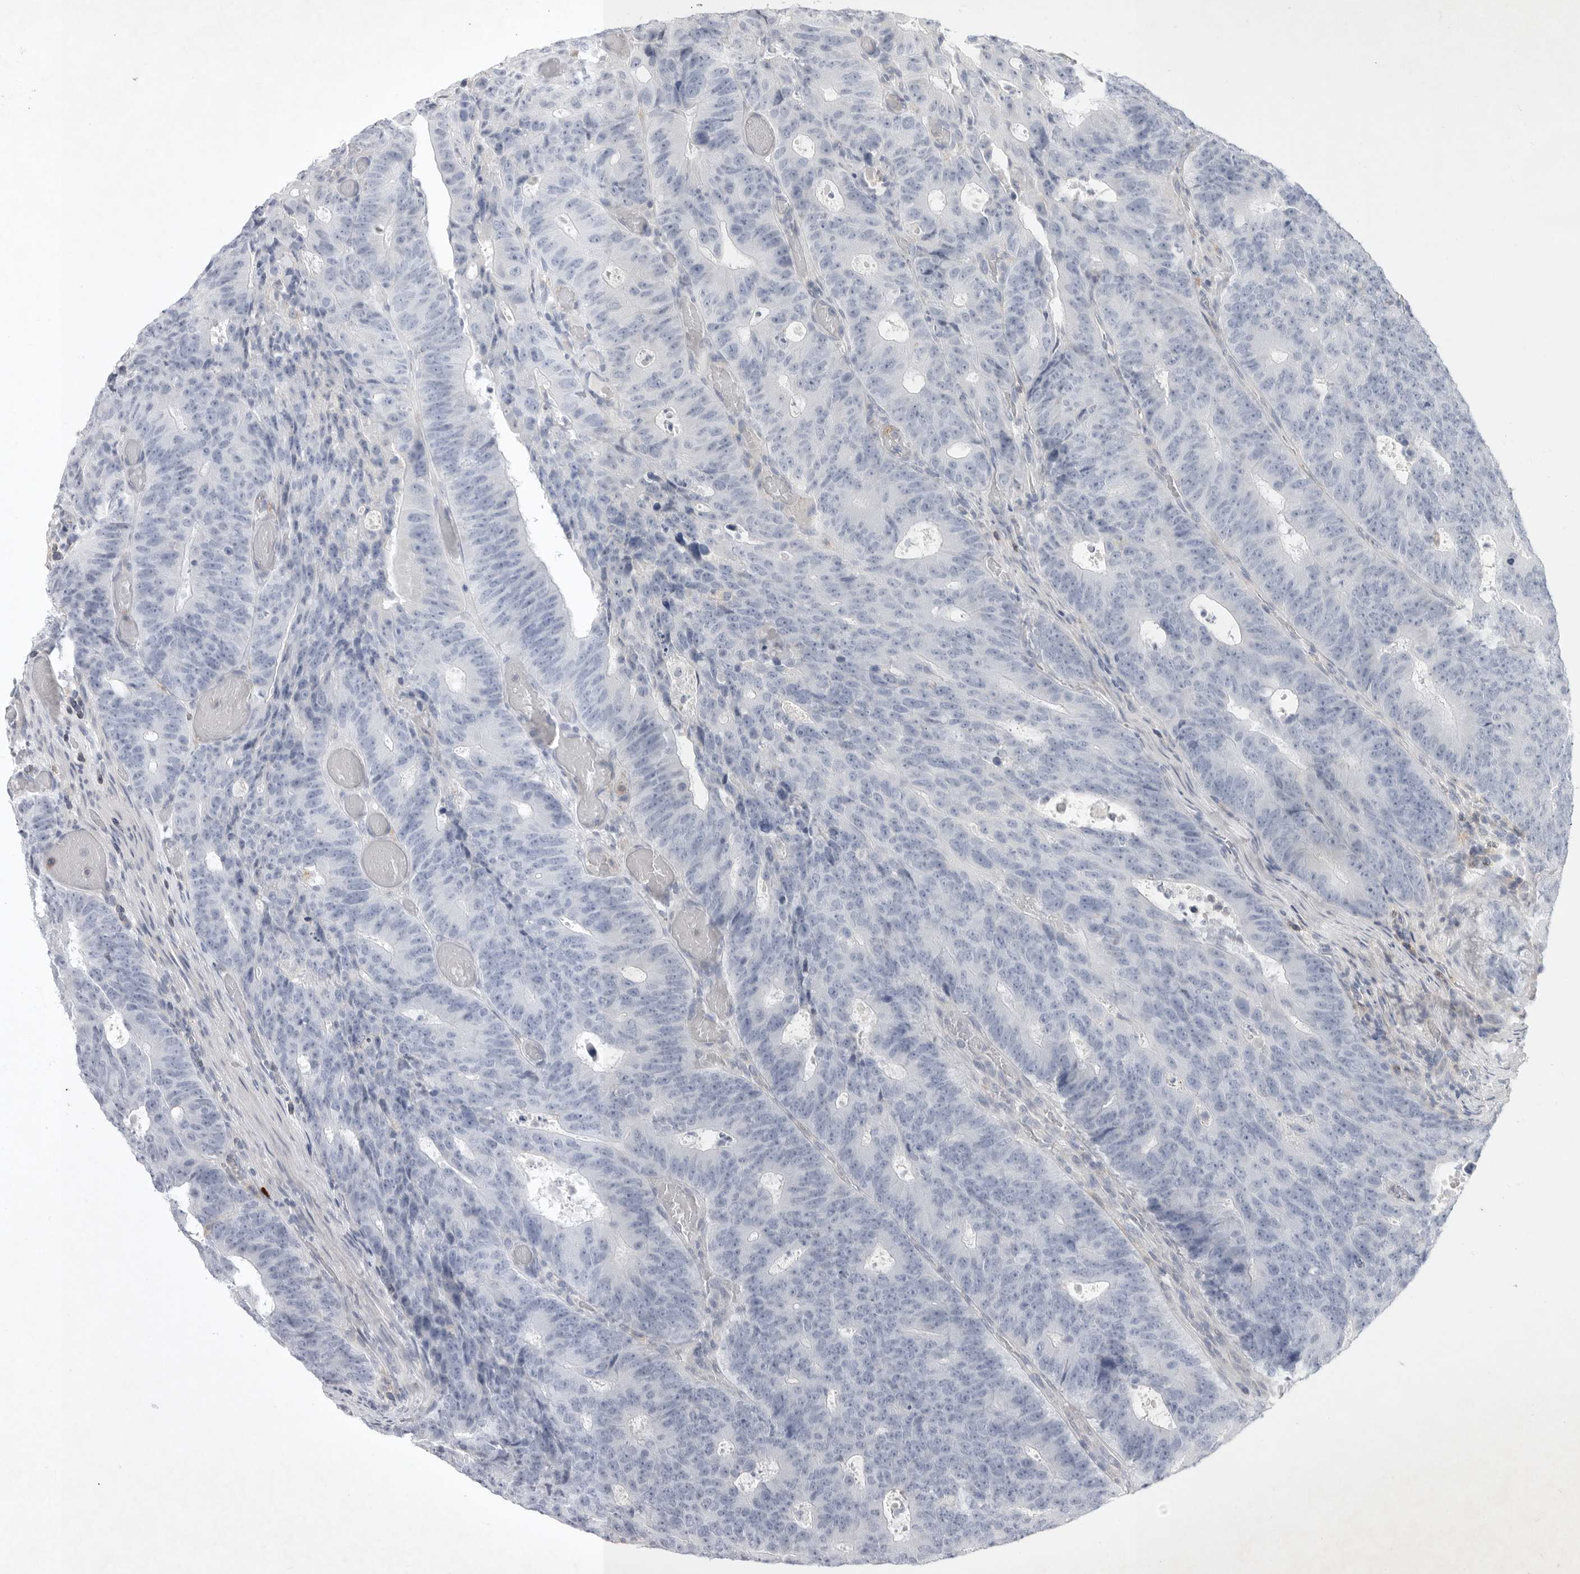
{"staining": {"intensity": "negative", "quantity": "none", "location": "none"}, "tissue": "colorectal cancer", "cell_type": "Tumor cells", "image_type": "cancer", "snomed": [{"axis": "morphology", "description": "Adenocarcinoma, NOS"}, {"axis": "topography", "description": "Colon"}], "caption": "There is no significant expression in tumor cells of adenocarcinoma (colorectal).", "gene": "SIGLEC10", "patient": {"sex": "male", "age": 87}}